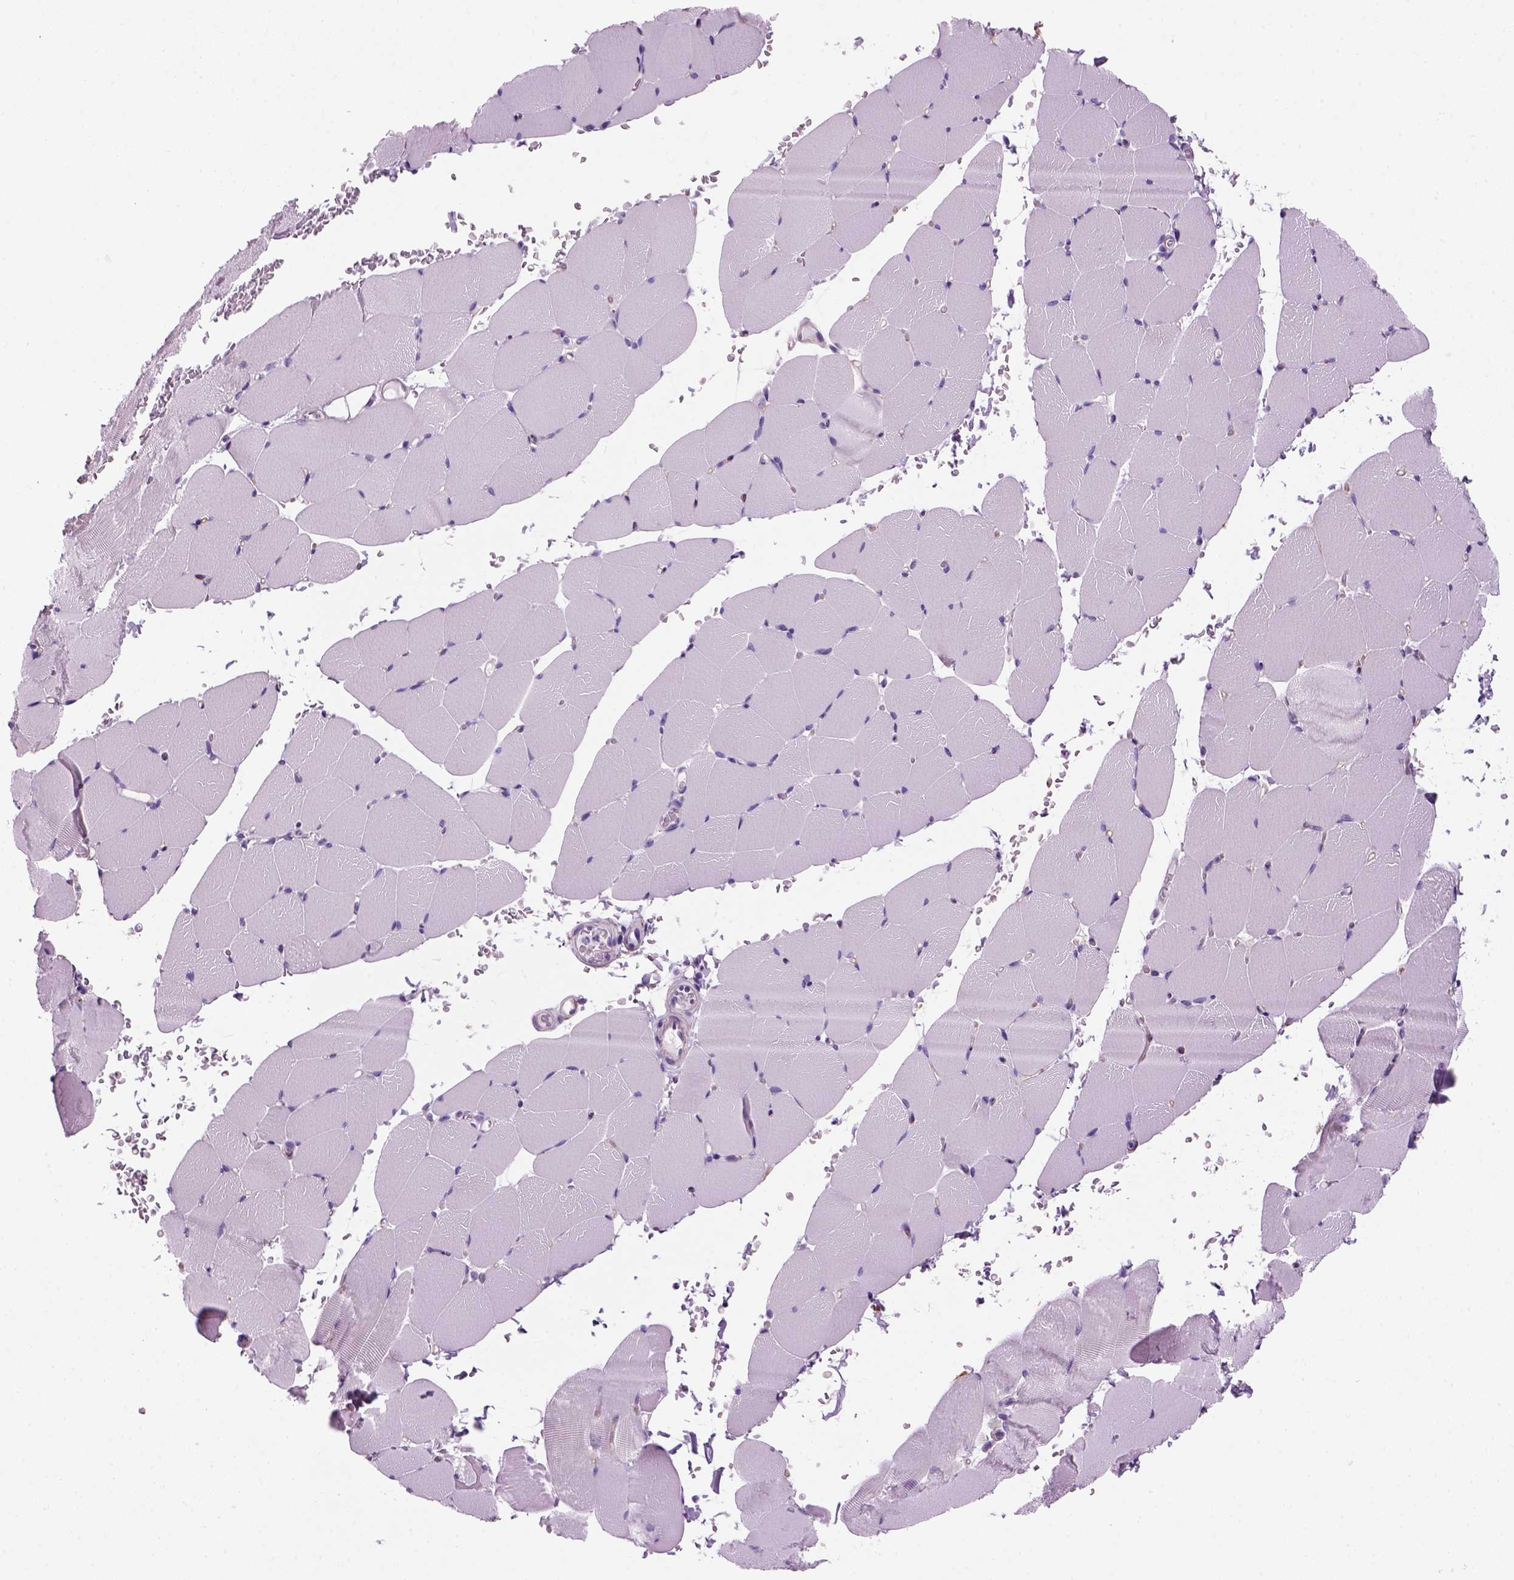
{"staining": {"intensity": "negative", "quantity": "none", "location": "none"}, "tissue": "skeletal muscle", "cell_type": "Myocytes", "image_type": "normal", "snomed": [{"axis": "morphology", "description": "Normal tissue, NOS"}, {"axis": "topography", "description": "Skeletal muscle"}], "caption": "This is an IHC histopathology image of benign skeletal muscle. There is no positivity in myocytes.", "gene": "MARCKS", "patient": {"sex": "female", "age": 37}}